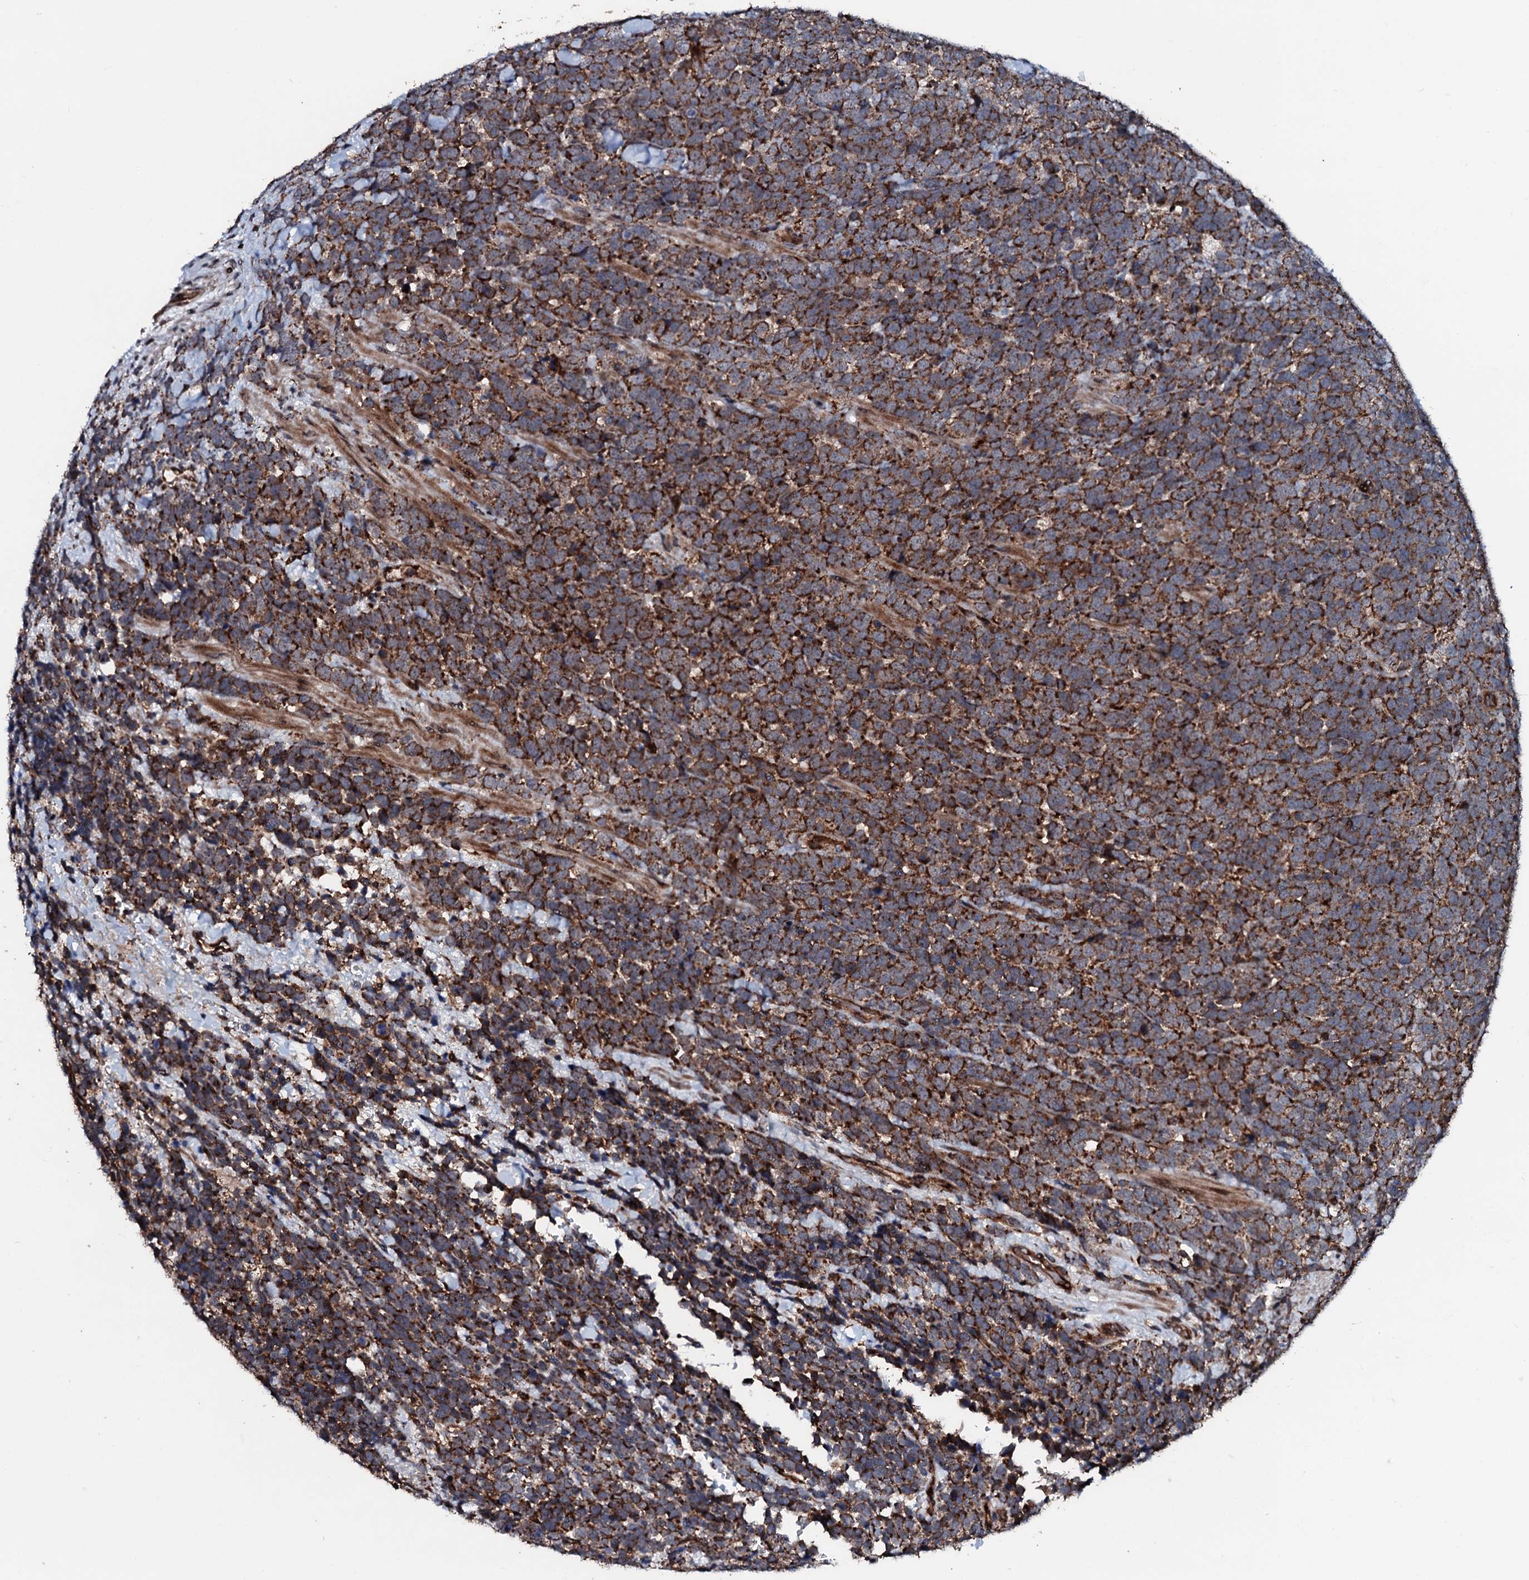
{"staining": {"intensity": "strong", "quantity": ">75%", "location": "cytoplasmic/membranous"}, "tissue": "urothelial cancer", "cell_type": "Tumor cells", "image_type": "cancer", "snomed": [{"axis": "morphology", "description": "Urothelial carcinoma, High grade"}, {"axis": "topography", "description": "Urinary bladder"}], "caption": "An image of human urothelial cancer stained for a protein shows strong cytoplasmic/membranous brown staining in tumor cells. Using DAB (3,3'-diaminobenzidine) (brown) and hematoxylin (blue) stains, captured at high magnification using brightfield microscopy.", "gene": "SDHAF2", "patient": {"sex": "female", "age": 82}}